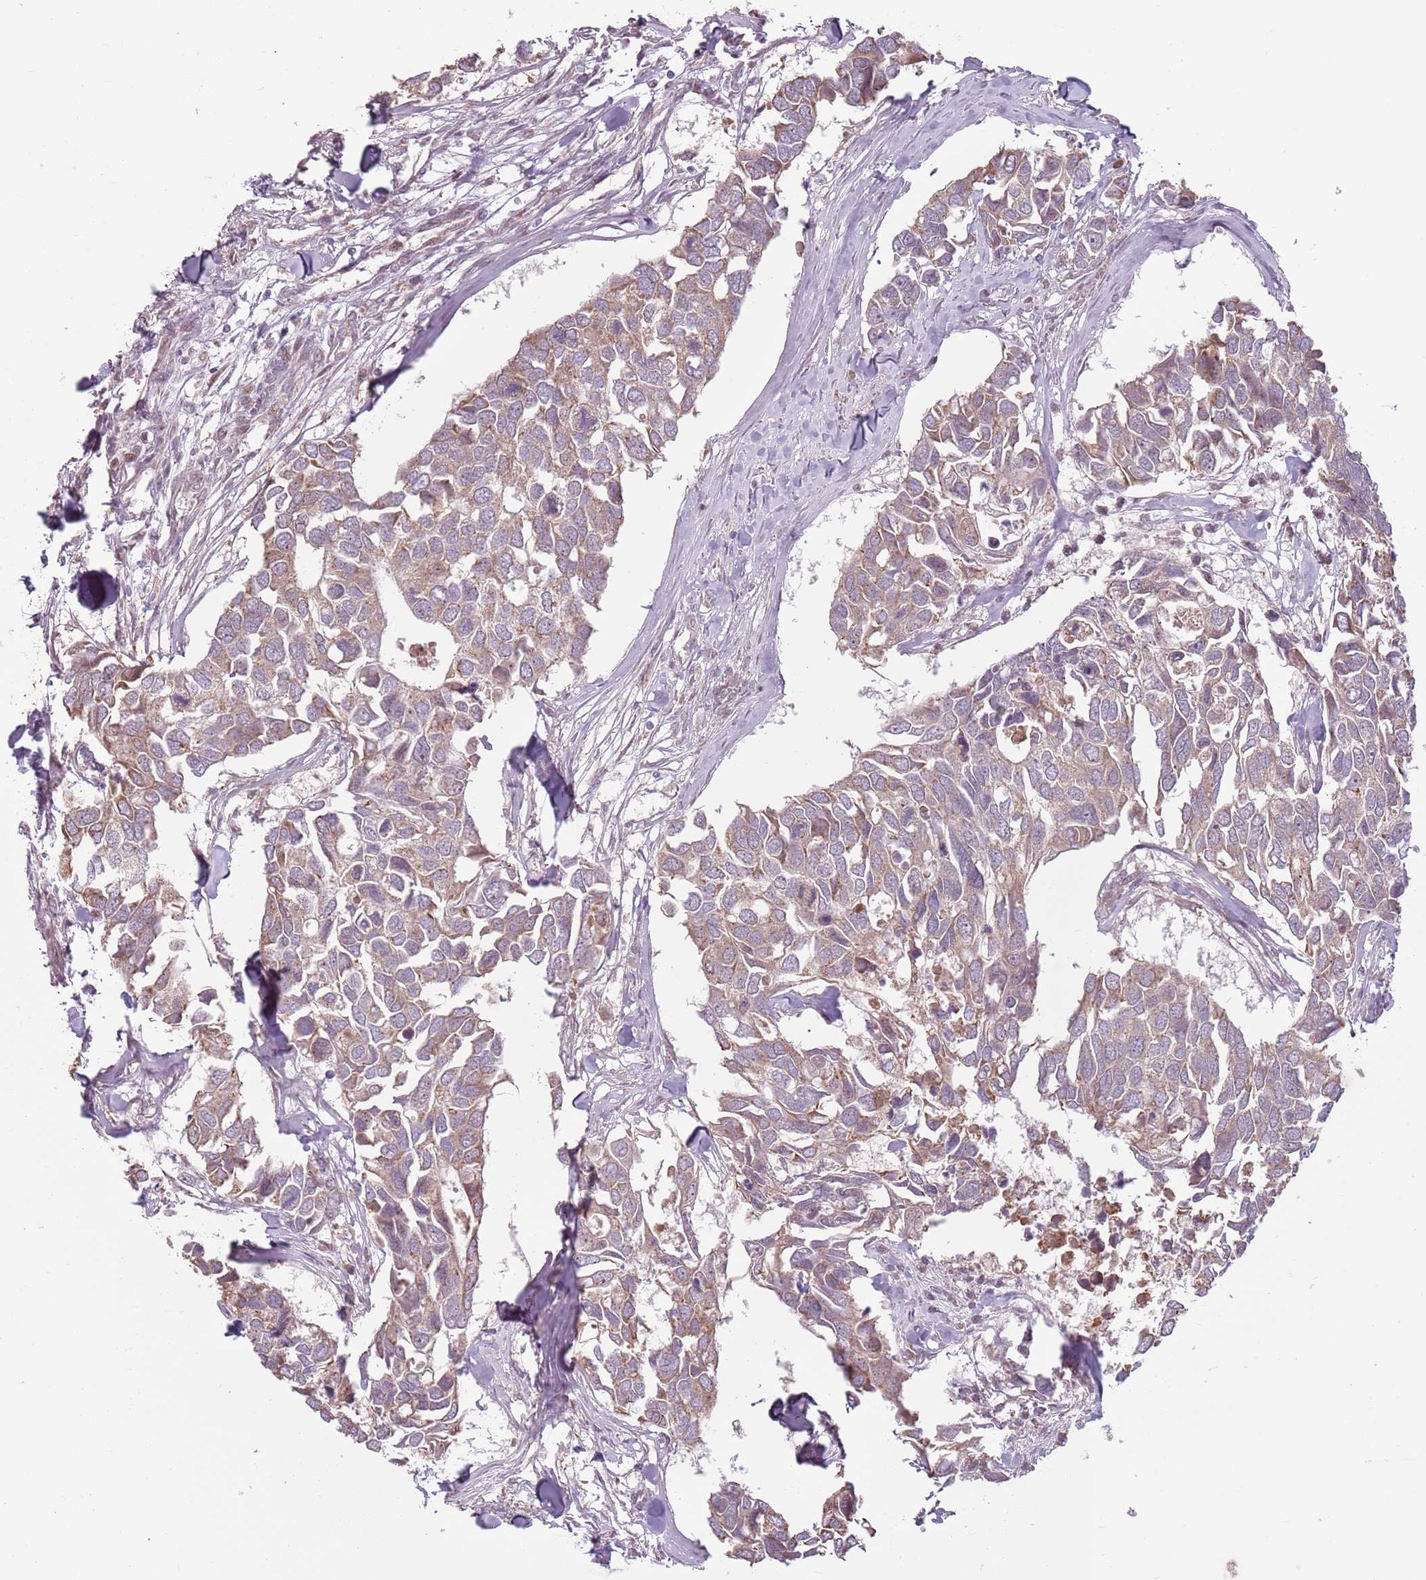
{"staining": {"intensity": "moderate", "quantity": ">75%", "location": "cytoplasmic/membranous"}, "tissue": "breast cancer", "cell_type": "Tumor cells", "image_type": "cancer", "snomed": [{"axis": "morphology", "description": "Duct carcinoma"}, {"axis": "topography", "description": "Breast"}], "caption": "Immunohistochemical staining of breast cancer (invasive ductal carcinoma) displays medium levels of moderate cytoplasmic/membranous expression in about >75% of tumor cells.", "gene": "ADGRG1", "patient": {"sex": "female", "age": 83}}